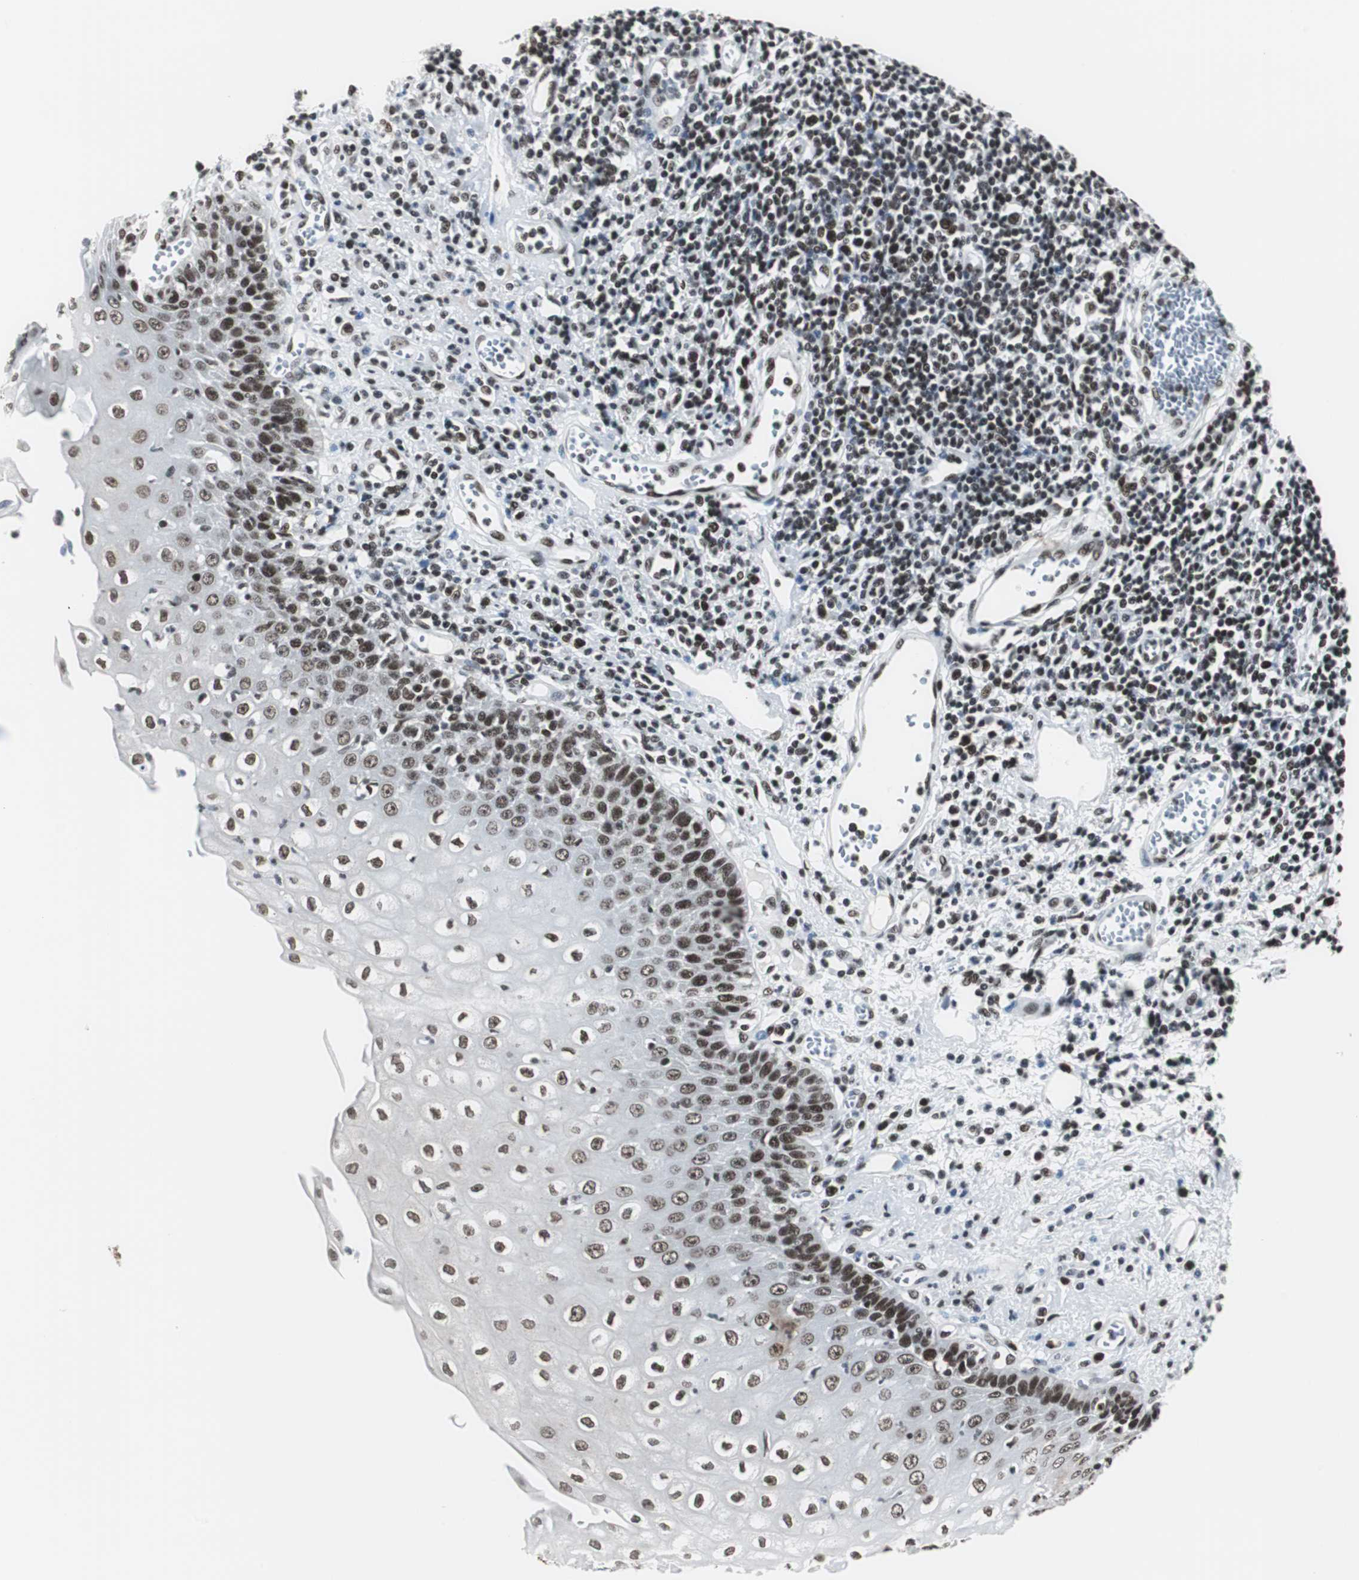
{"staining": {"intensity": "strong", "quantity": ">75%", "location": "nuclear"}, "tissue": "esophagus", "cell_type": "Squamous epithelial cells", "image_type": "normal", "snomed": [{"axis": "morphology", "description": "Normal tissue, NOS"}, {"axis": "morphology", "description": "Squamous cell carcinoma, NOS"}, {"axis": "topography", "description": "Esophagus"}], "caption": "Human esophagus stained with a brown dye demonstrates strong nuclear positive expression in approximately >75% of squamous epithelial cells.", "gene": "XRCC1", "patient": {"sex": "male", "age": 65}}